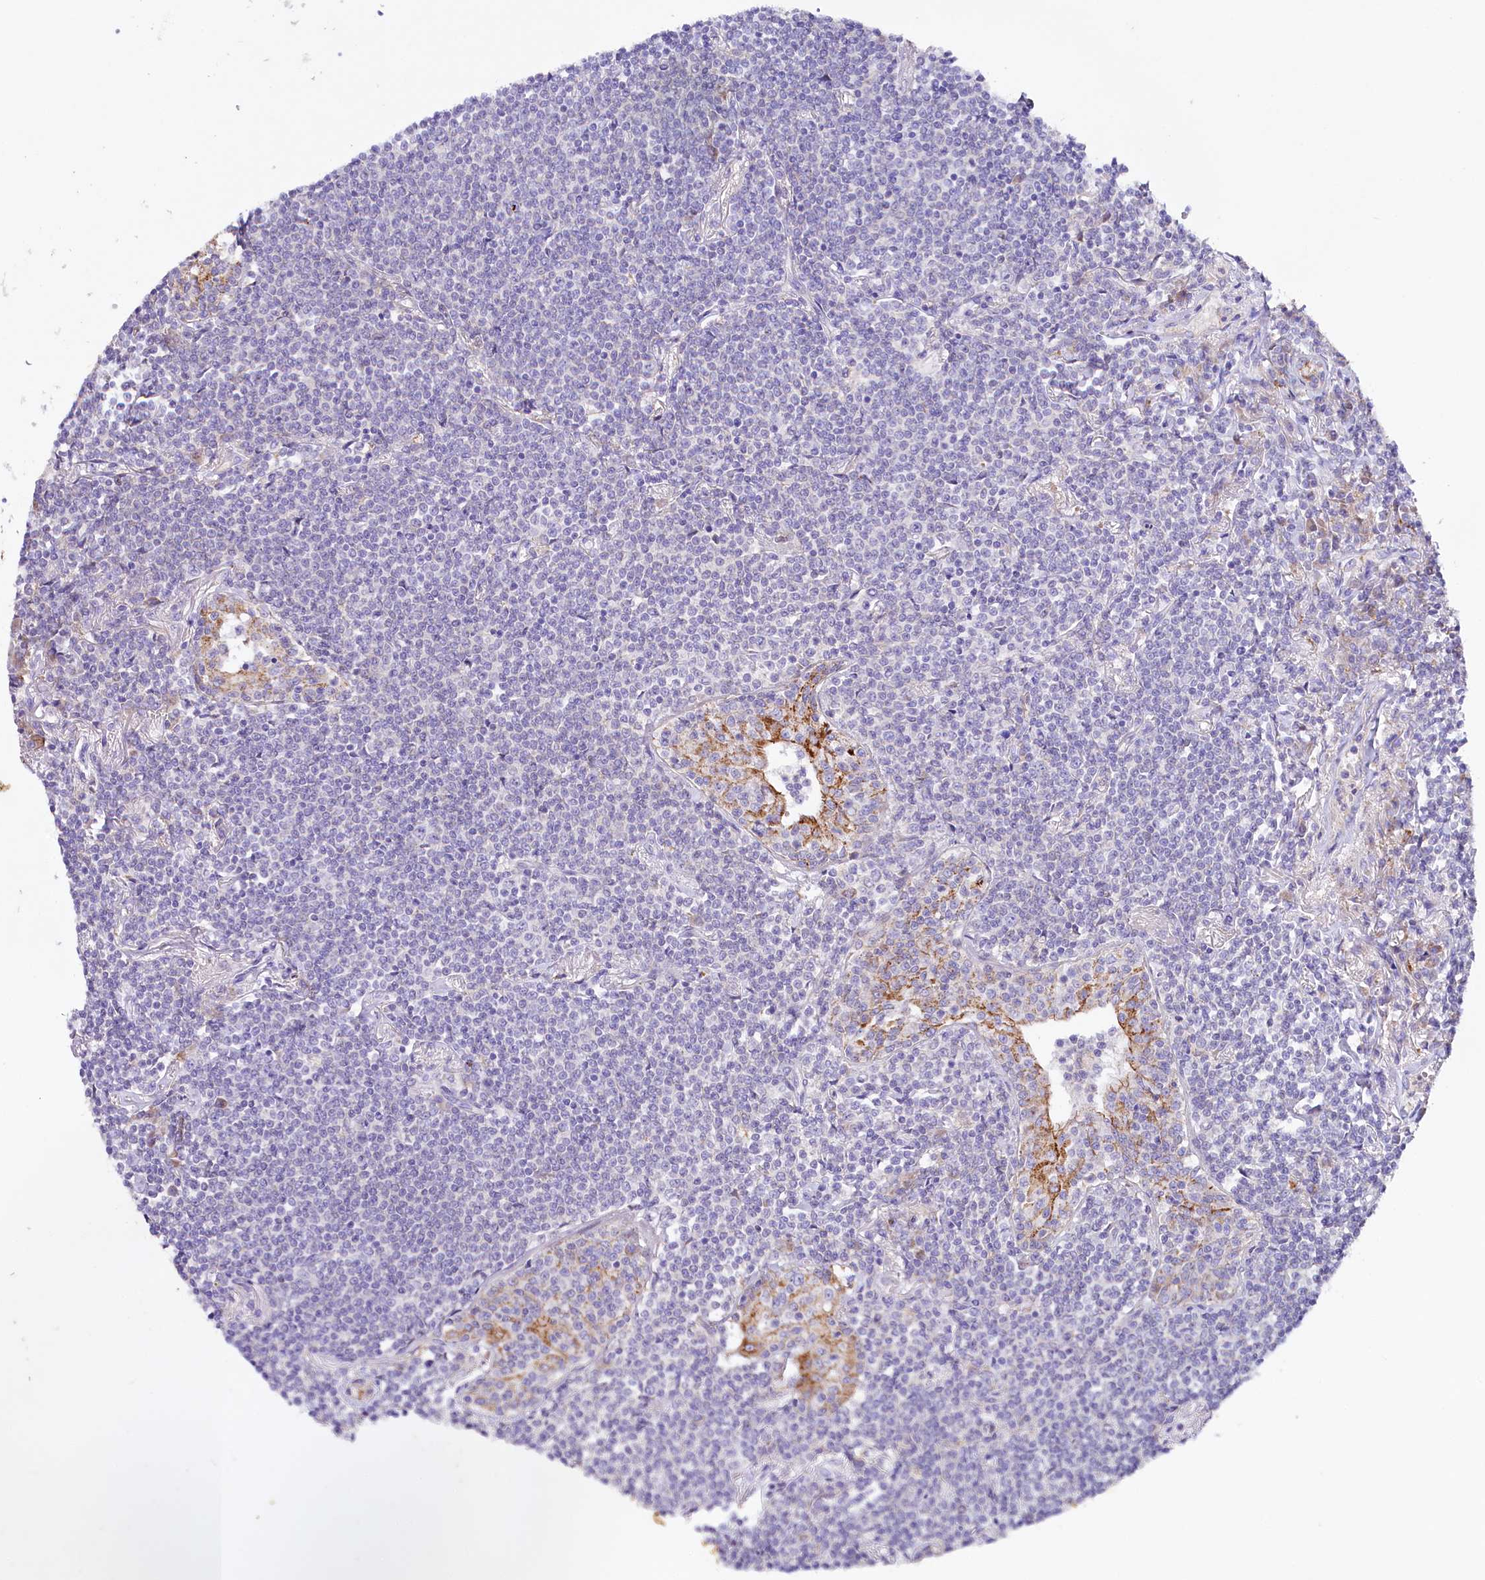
{"staining": {"intensity": "negative", "quantity": "none", "location": "none"}, "tissue": "lymphoma", "cell_type": "Tumor cells", "image_type": "cancer", "snomed": [{"axis": "morphology", "description": "Malignant lymphoma, non-Hodgkin's type, Low grade"}, {"axis": "topography", "description": "Lung"}], "caption": "This photomicrograph is of malignant lymphoma, non-Hodgkin's type (low-grade) stained with immunohistochemistry to label a protein in brown with the nuclei are counter-stained blue. There is no expression in tumor cells. Brightfield microscopy of immunohistochemistry stained with DAB (brown) and hematoxylin (blue), captured at high magnification.", "gene": "SACM1L", "patient": {"sex": "female", "age": 71}}